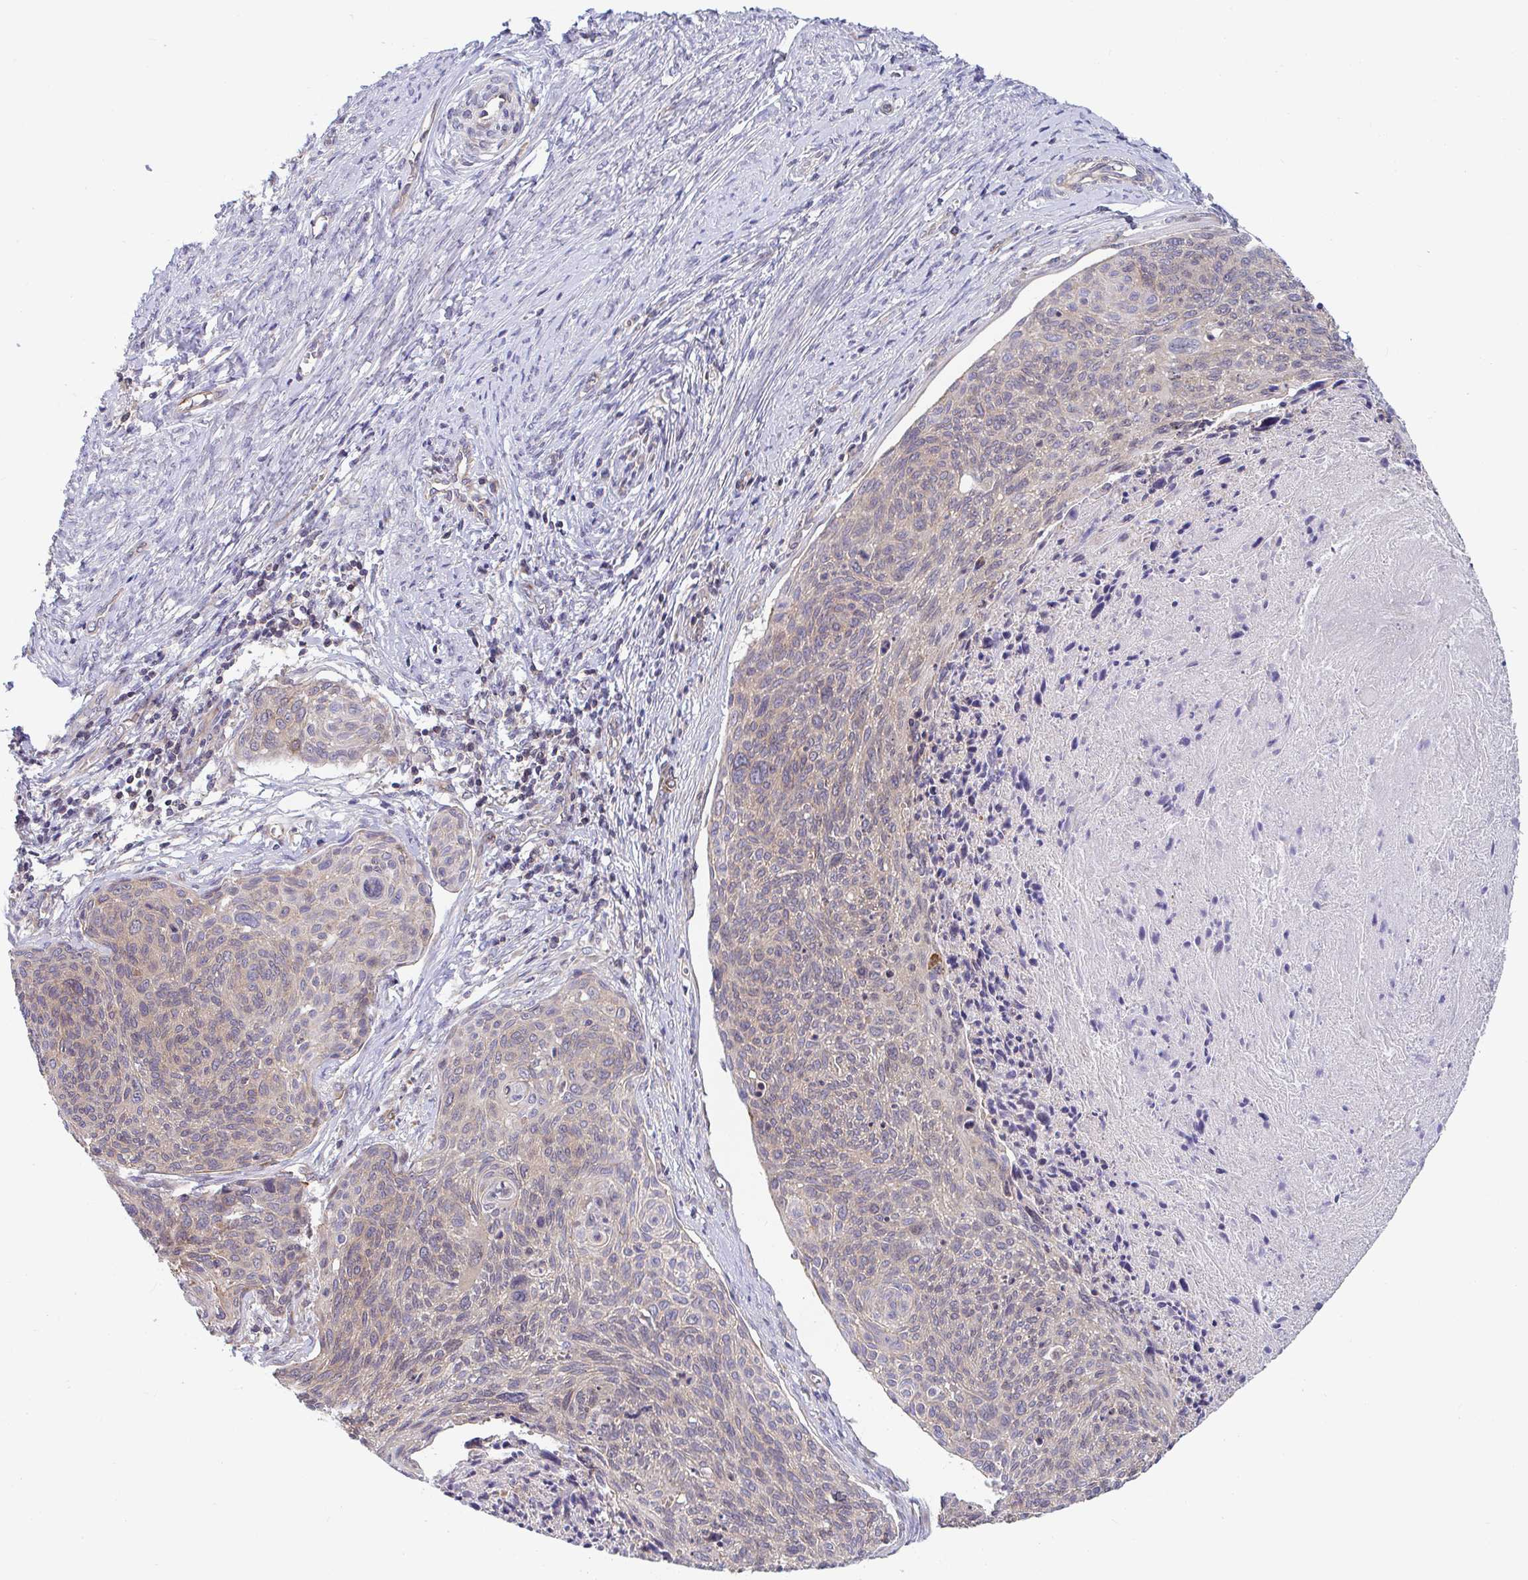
{"staining": {"intensity": "weak", "quantity": "25%-75%", "location": "cytoplasmic/membranous"}, "tissue": "cervical cancer", "cell_type": "Tumor cells", "image_type": "cancer", "snomed": [{"axis": "morphology", "description": "Squamous cell carcinoma, NOS"}, {"axis": "topography", "description": "Cervix"}], "caption": "Protein staining of cervical cancer (squamous cell carcinoma) tissue demonstrates weak cytoplasmic/membranous staining in about 25%-75% of tumor cells. The staining was performed using DAB, with brown indicating positive protein expression. Nuclei are stained blue with hematoxylin.", "gene": "EIF1AD", "patient": {"sex": "female", "age": 49}}